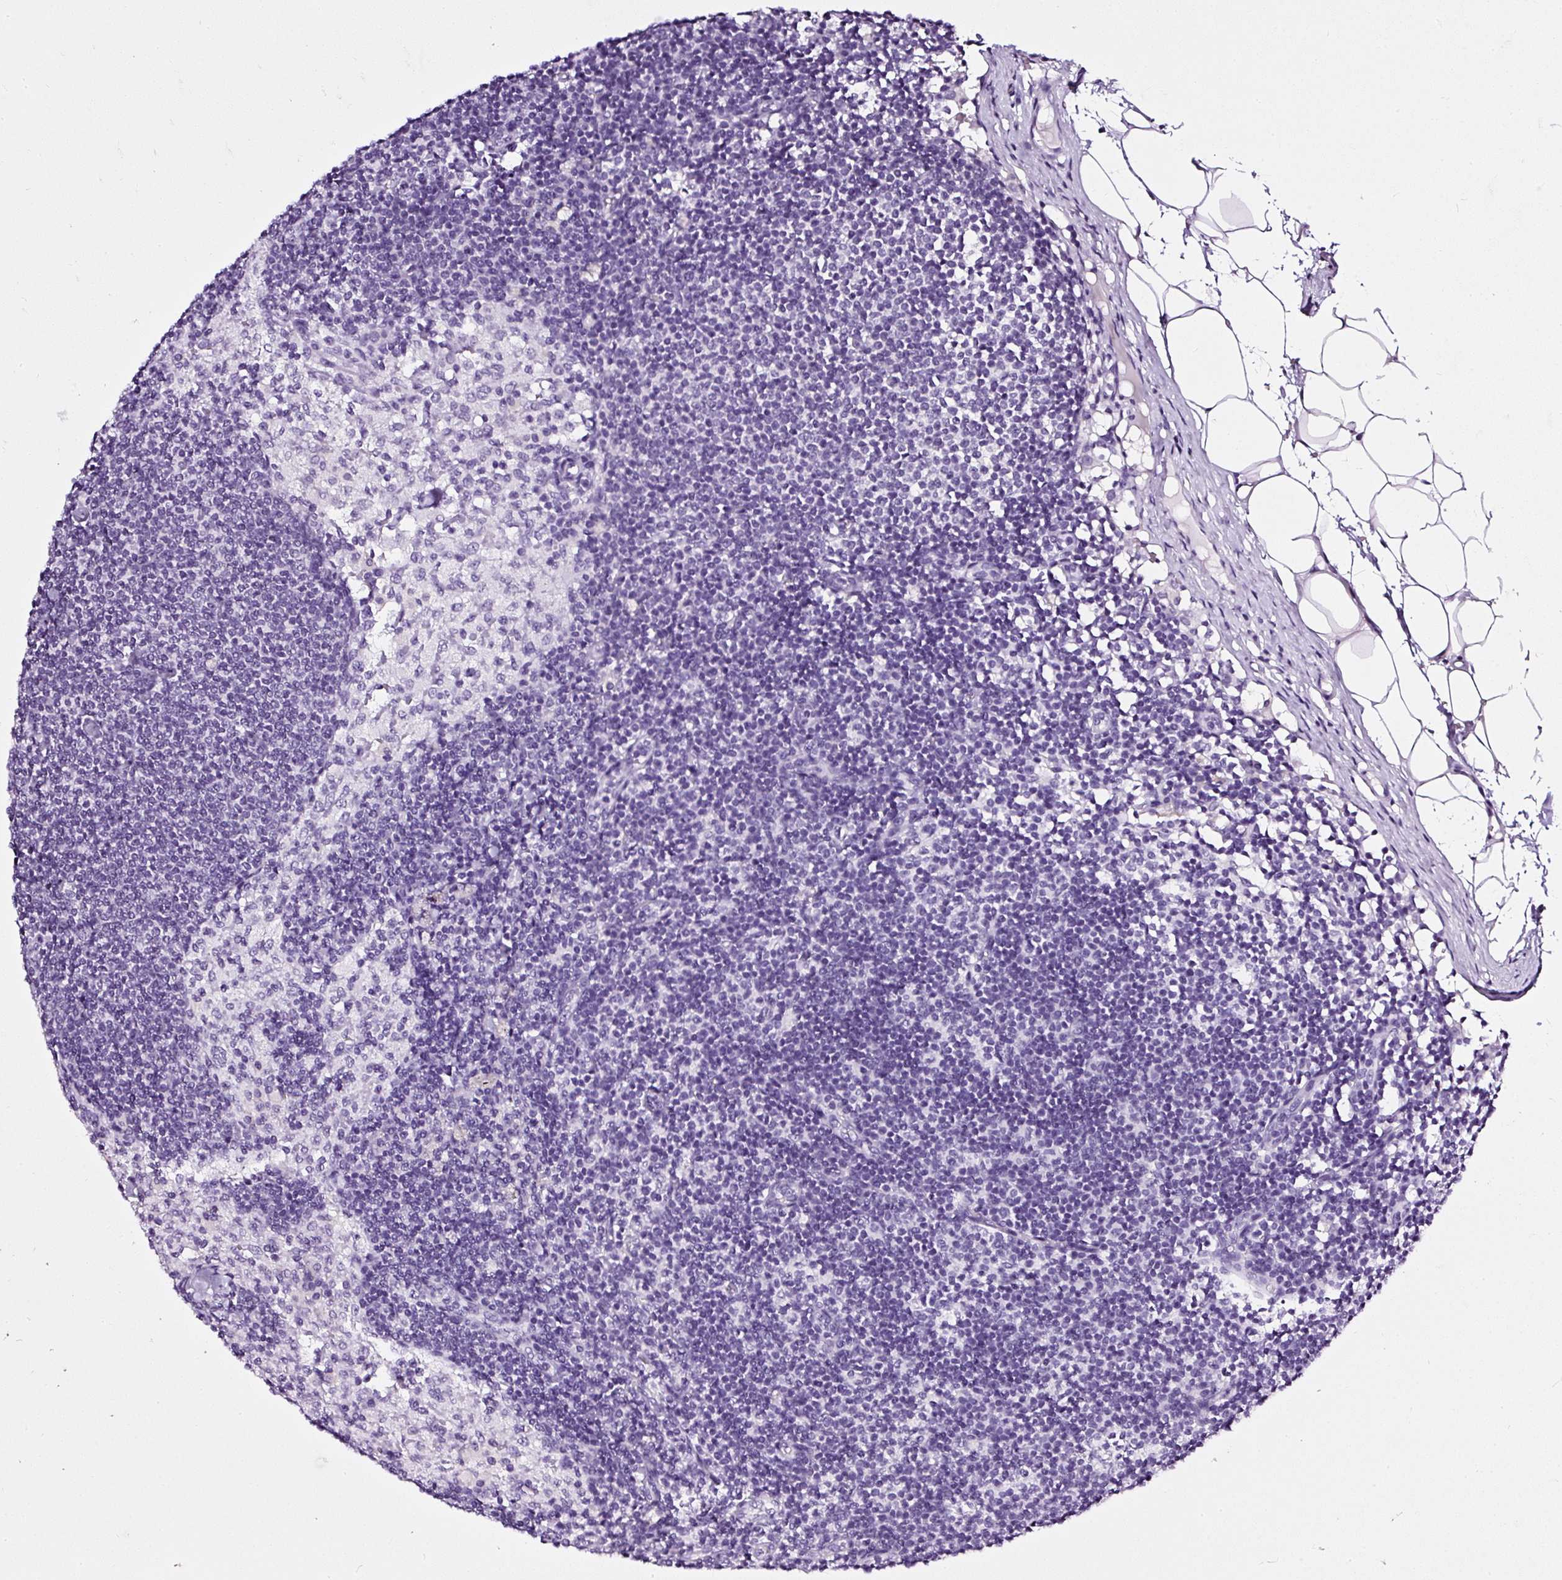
{"staining": {"intensity": "negative", "quantity": "none", "location": "none"}, "tissue": "lymph node", "cell_type": "Germinal center cells", "image_type": "normal", "snomed": [{"axis": "morphology", "description": "Normal tissue, NOS"}, {"axis": "topography", "description": "Lymph node"}], "caption": "Immunohistochemical staining of normal human lymph node reveals no significant positivity in germinal center cells.", "gene": "ATP2A1", "patient": {"sex": "male", "age": 49}}